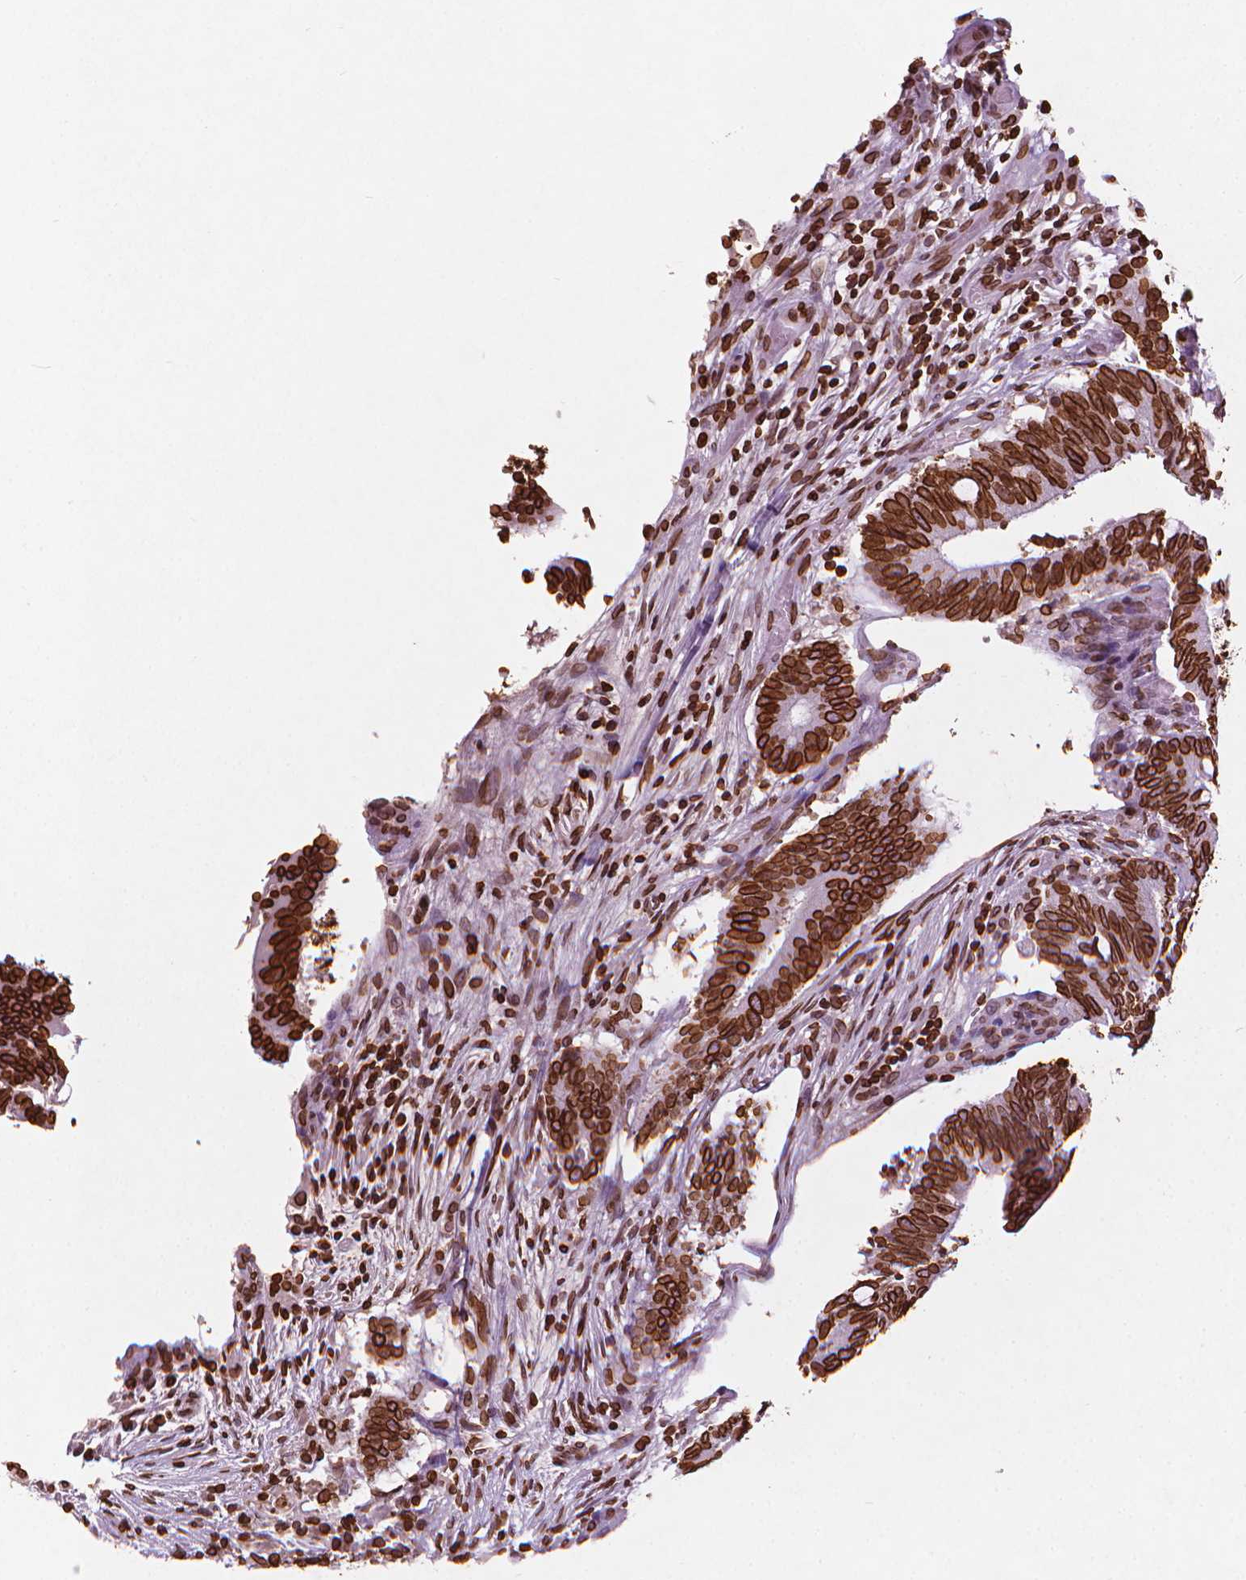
{"staining": {"intensity": "strong", "quantity": ">75%", "location": "cytoplasmic/membranous,nuclear"}, "tissue": "colorectal cancer", "cell_type": "Tumor cells", "image_type": "cancer", "snomed": [{"axis": "morphology", "description": "Adenocarcinoma, NOS"}, {"axis": "topography", "description": "Colon"}], "caption": "Human colorectal cancer stained for a protein (brown) reveals strong cytoplasmic/membranous and nuclear positive staining in approximately >75% of tumor cells.", "gene": "LMNB1", "patient": {"sex": "female", "age": 43}}